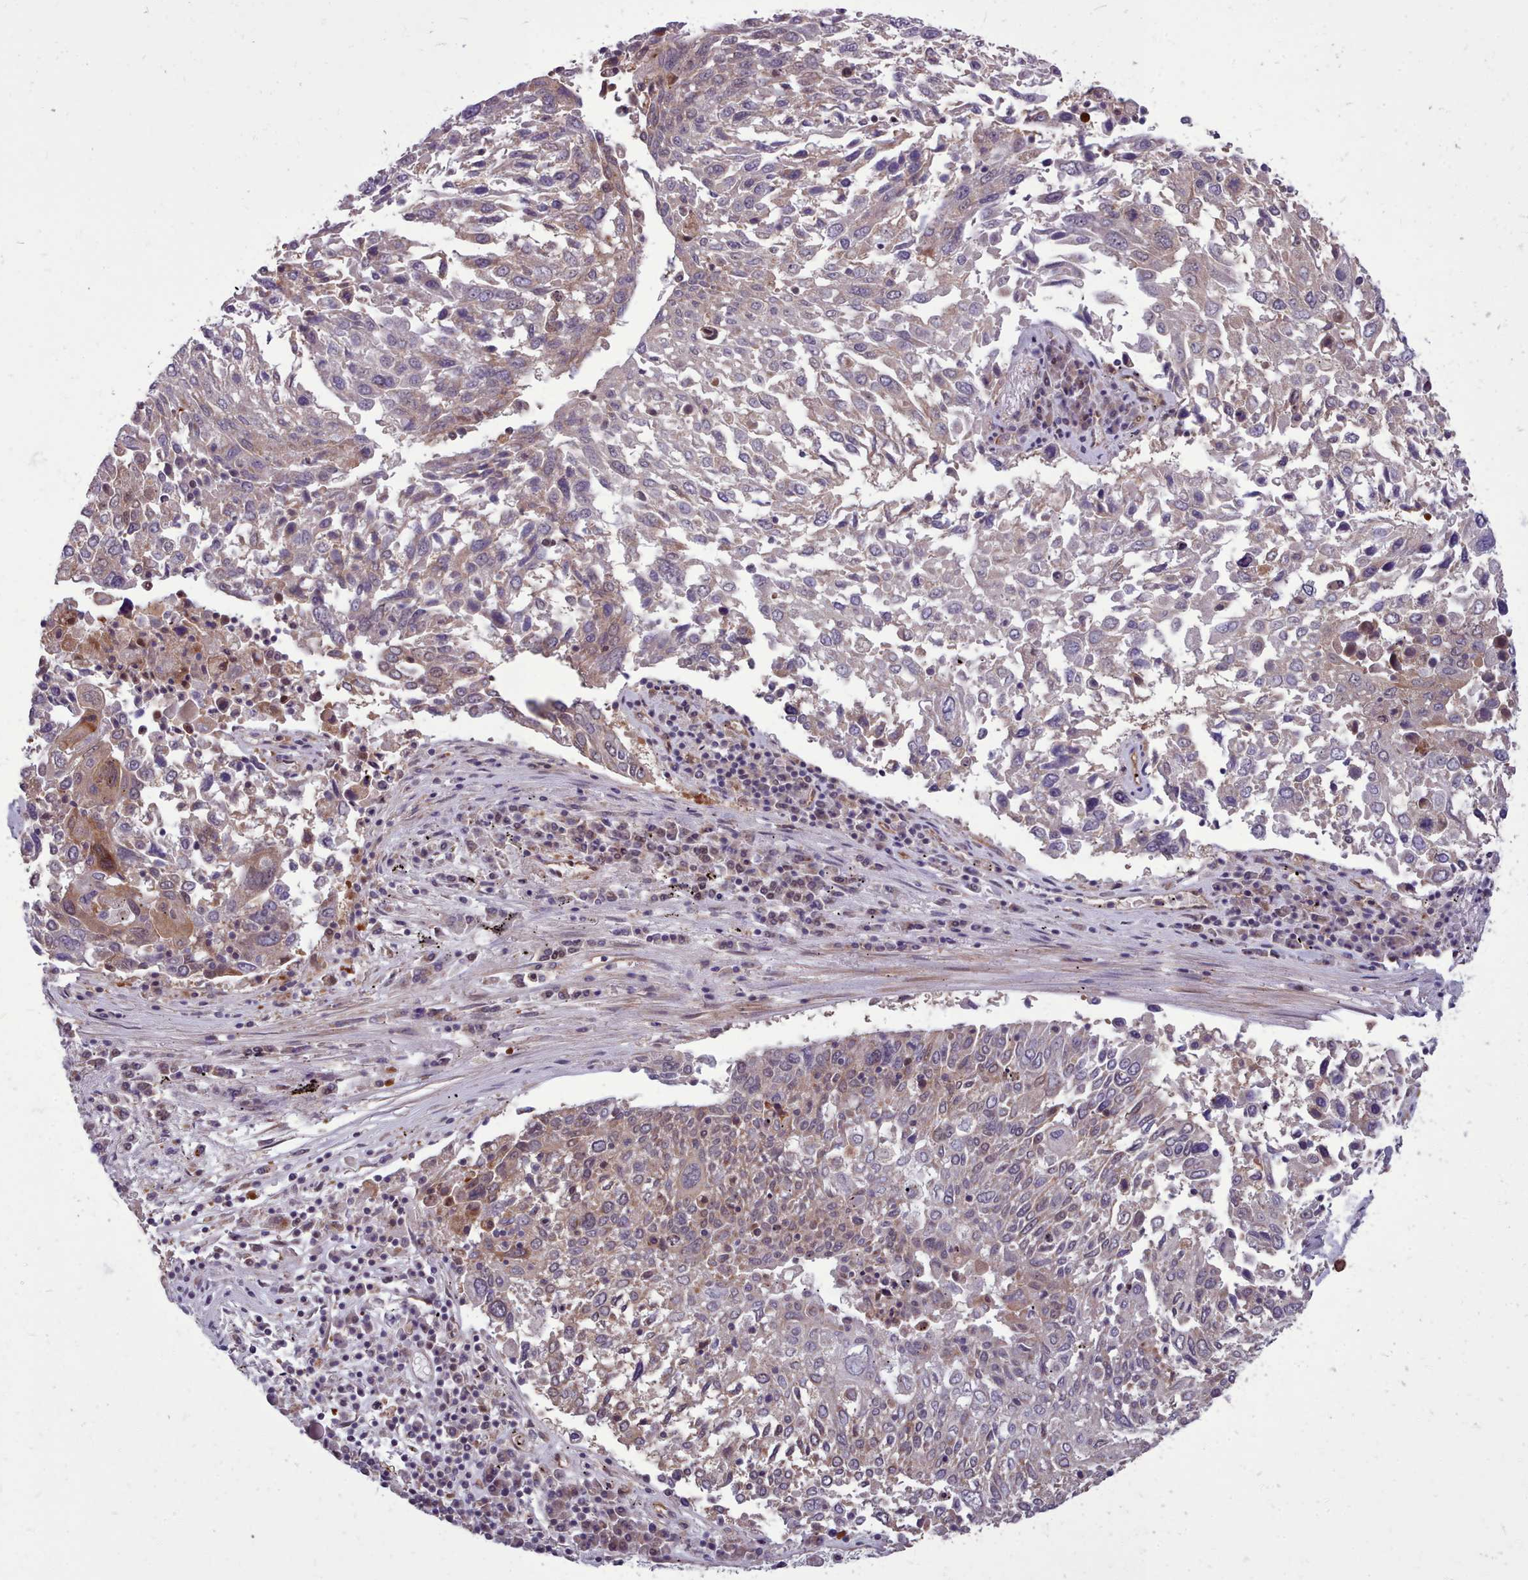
{"staining": {"intensity": "negative", "quantity": "none", "location": "none"}, "tissue": "lung cancer", "cell_type": "Tumor cells", "image_type": "cancer", "snomed": [{"axis": "morphology", "description": "Squamous cell carcinoma, NOS"}, {"axis": "topography", "description": "Lung"}], "caption": "Histopathology image shows no protein staining in tumor cells of lung cancer tissue.", "gene": "AHCY", "patient": {"sex": "male", "age": 65}}